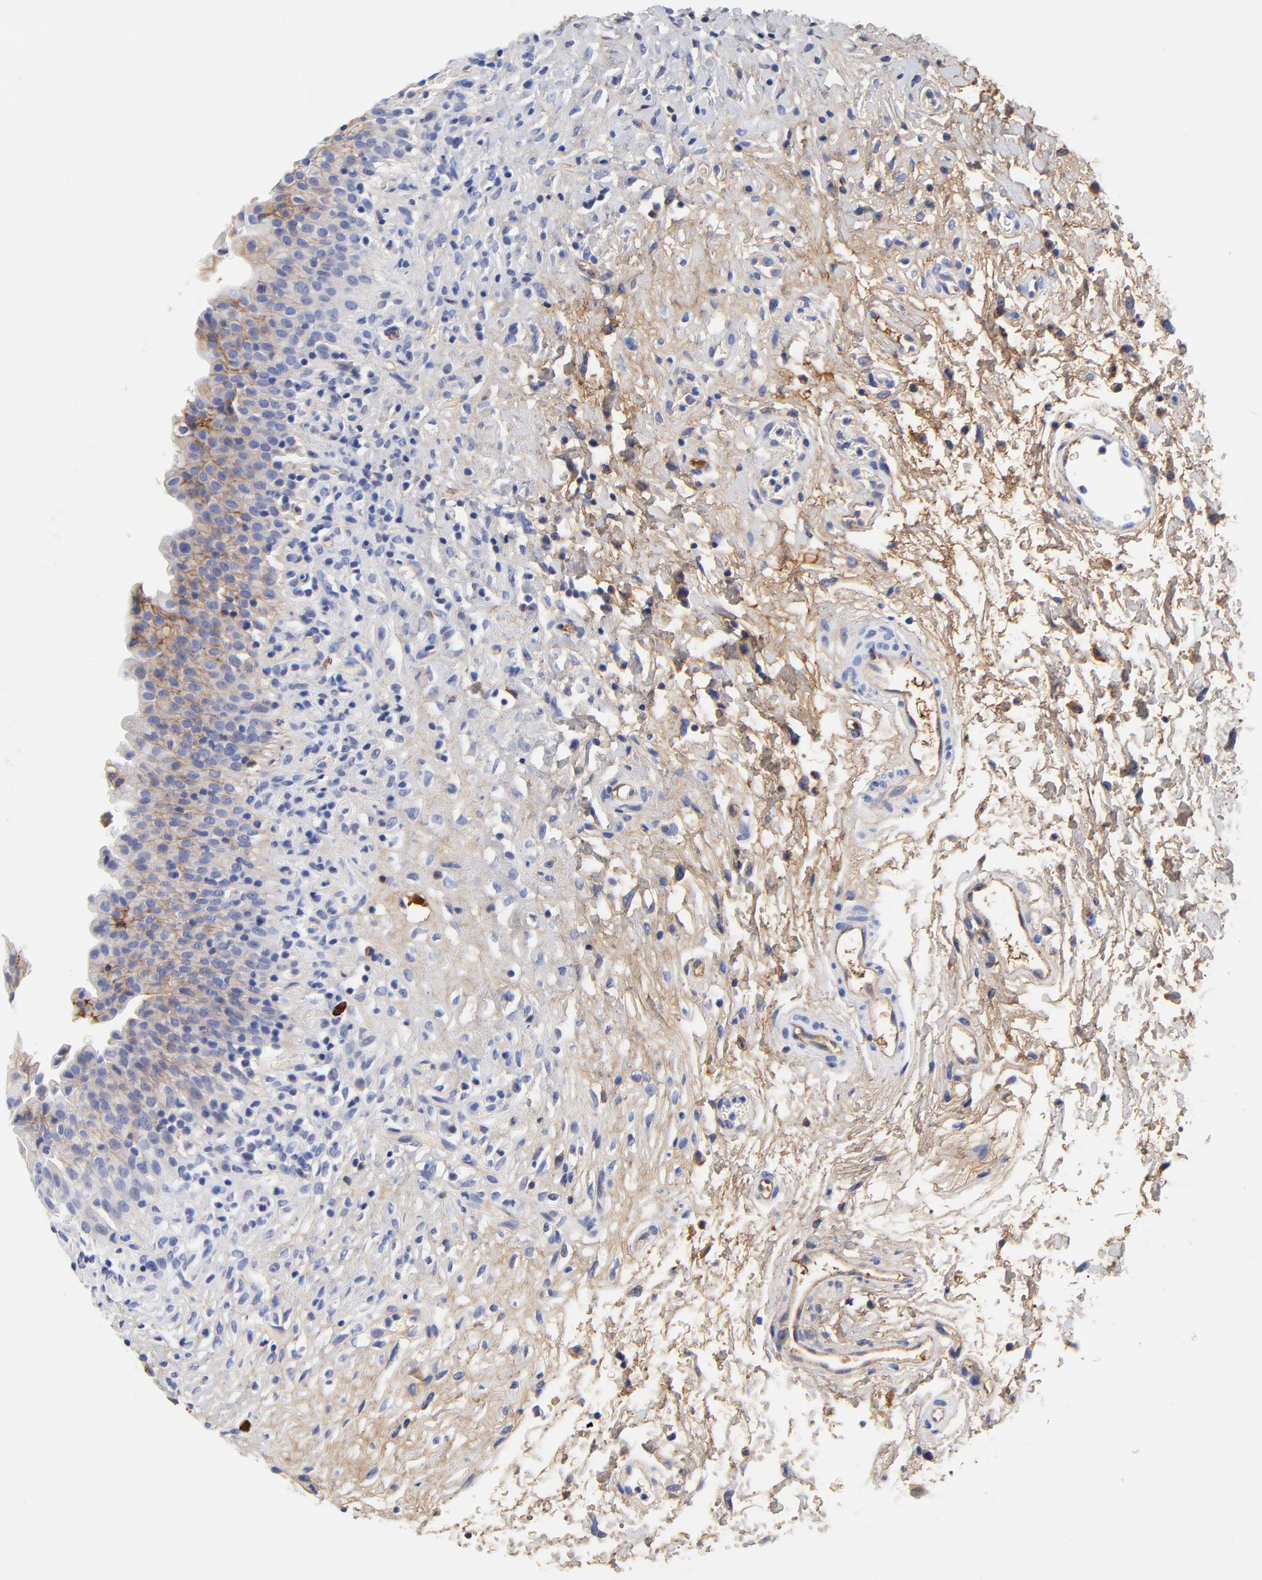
{"staining": {"intensity": "weak", "quantity": "25%-75%", "location": "cytoplasmic/membranous"}, "tissue": "urinary bladder", "cell_type": "Urothelial cells", "image_type": "normal", "snomed": [{"axis": "morphology", "description": "Normal tissue, NOS"}, {"axis": "topography", "description": "Urinary bladder"}], "caption": "A brown stain highlights weak cytoplasmic/membranous positivity of a protein in urothelial cells of benign urinary bladder.", "gene": "IGLV3", "patient": {"sex": "male", "age": 51}}